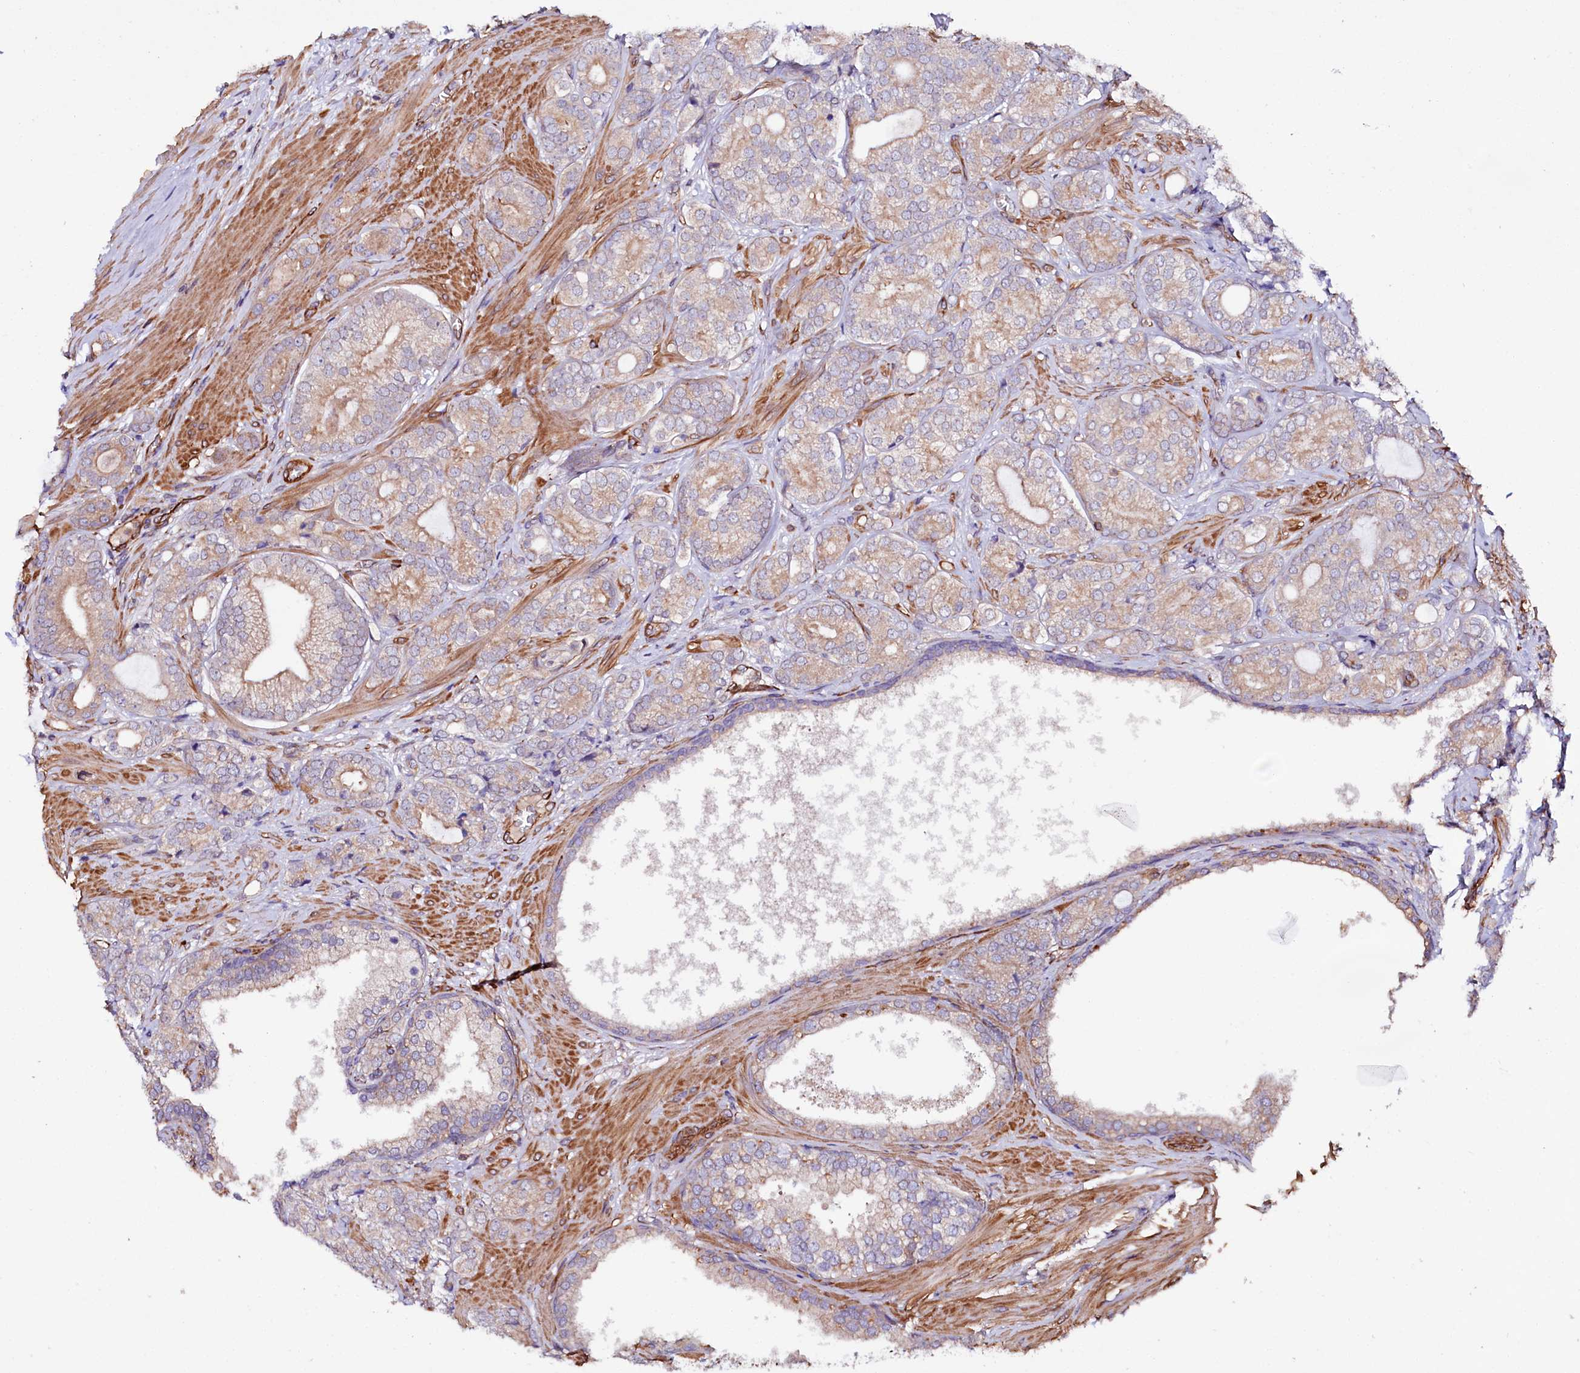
{"staining": {"intensity": "weak", "quantity": "25%-75%", "location": "cytoplasmic/membranous"}, "tissue": "prostate cancer", "cell_type": "Tumor cells", "image_type": "cancer", "snomed": [{"axis": "morphology", "description": "Adenocarcinoma, High grade"}, {"axis": "topography", "description": "Prostate"}], "caption": "Protein analysis of prostate cancer (adenocarcinoma (high-grade)) tissue shows weak cytoplasmic/membranous expression in about 25%-75% of tumor cells. (Stains: DAB in brown, nuclei in blue, Microscopy: brightfield microscopy at high magnification).", "gene": "TTC12", "patient": {"sex": "male", "age": 60}}